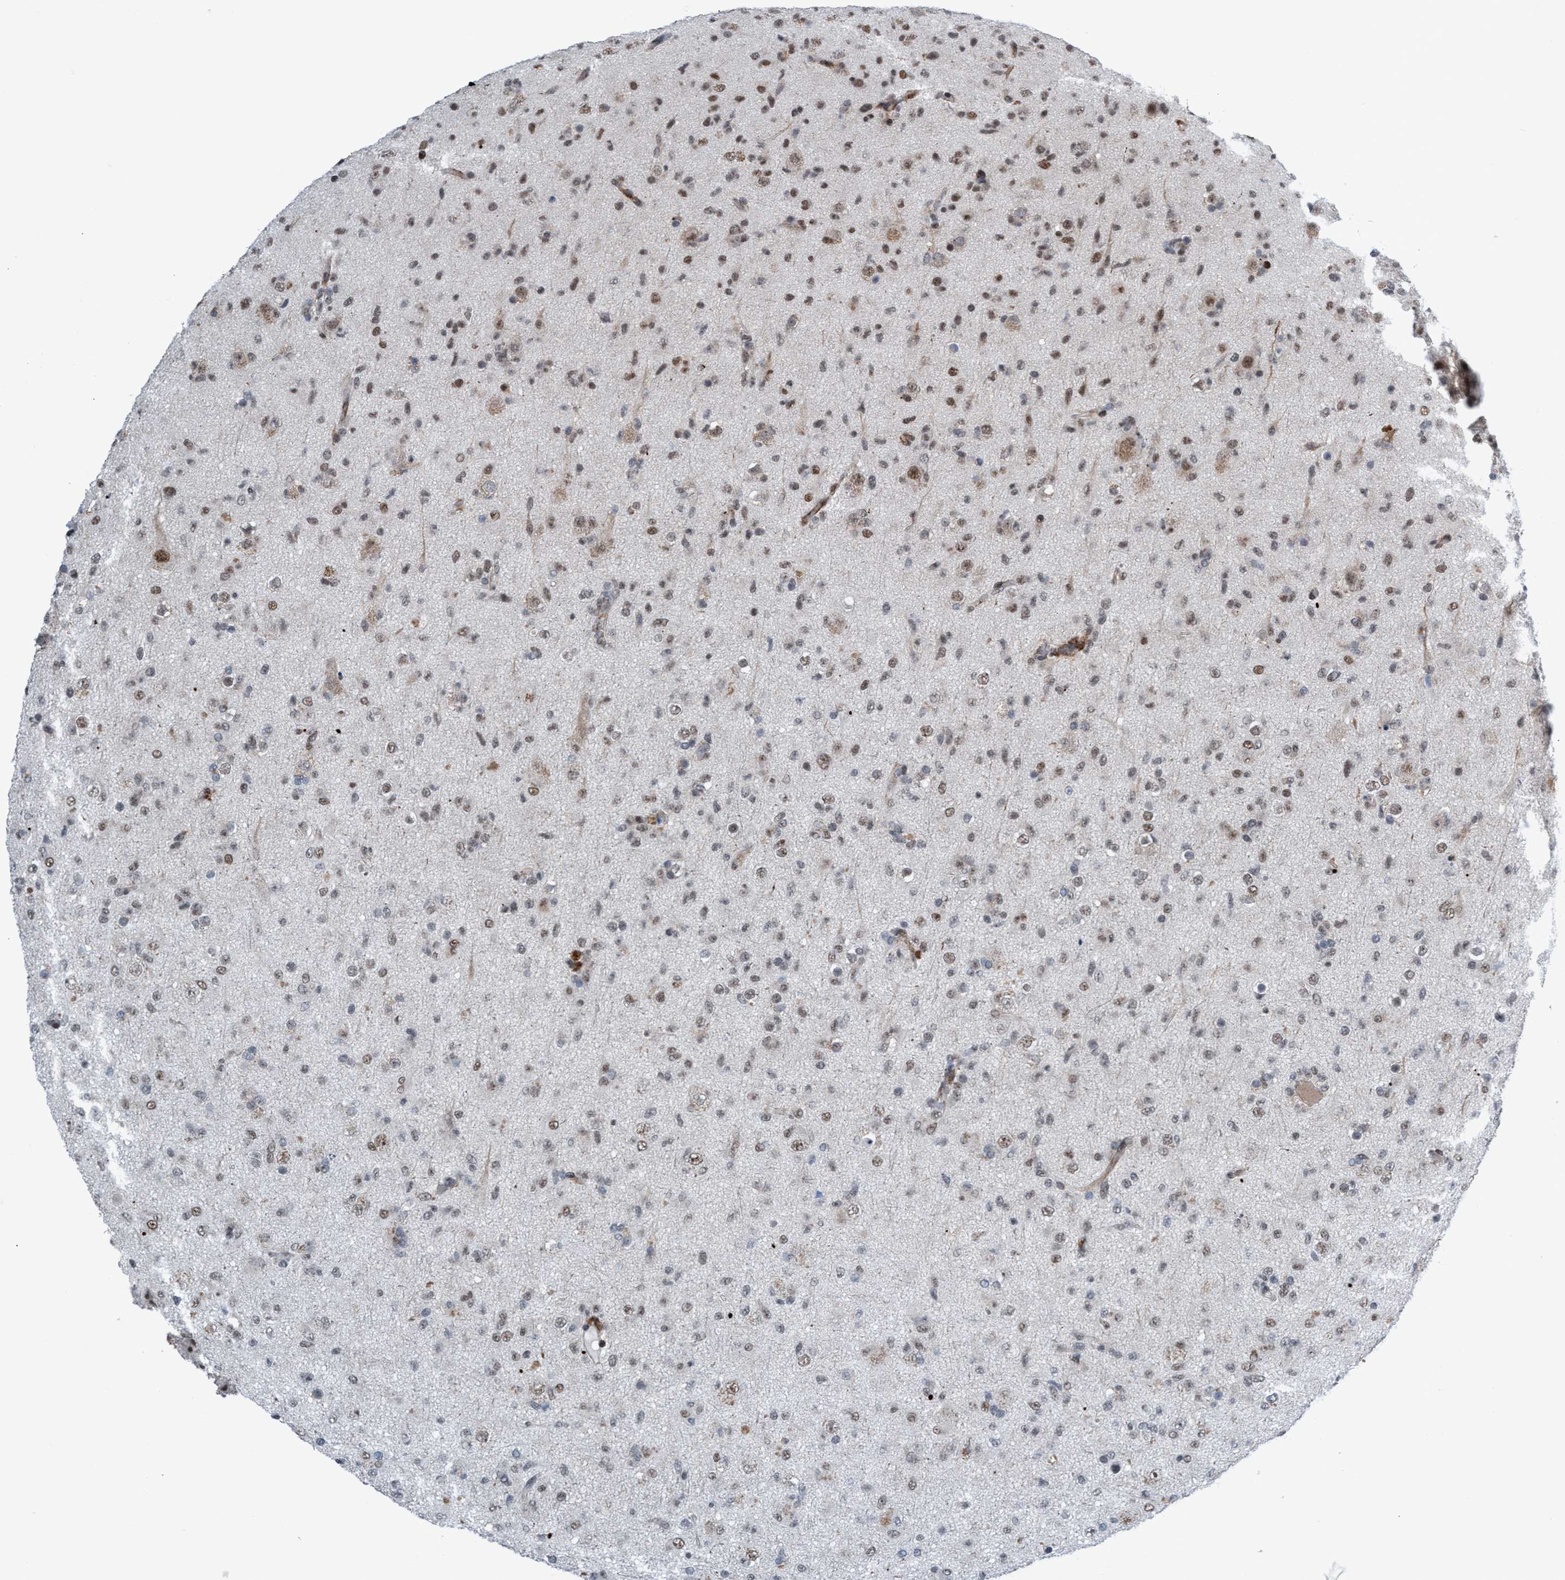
{"staining": {"intensity": "weak", "quantity": "25%-75%", "location": "nuclear"}, "tissue": "glioma", "cell_type": "Tumor cells", "image_type": "cancer", "snomed": [{"axis": "morphology", "description": "Glioma, malignant, Low grade"}, {"axis": "topography", "description": "Brain"}], "caption": "Tumor cells reveal low levels of weak nuclear expression in about 25%-75% of cells in human glioma. The protein of interest is shown in brown color, while the nuclei are stained blue.", "gene": "CWC27", "patient": {"sex": "male", "age": 65}}